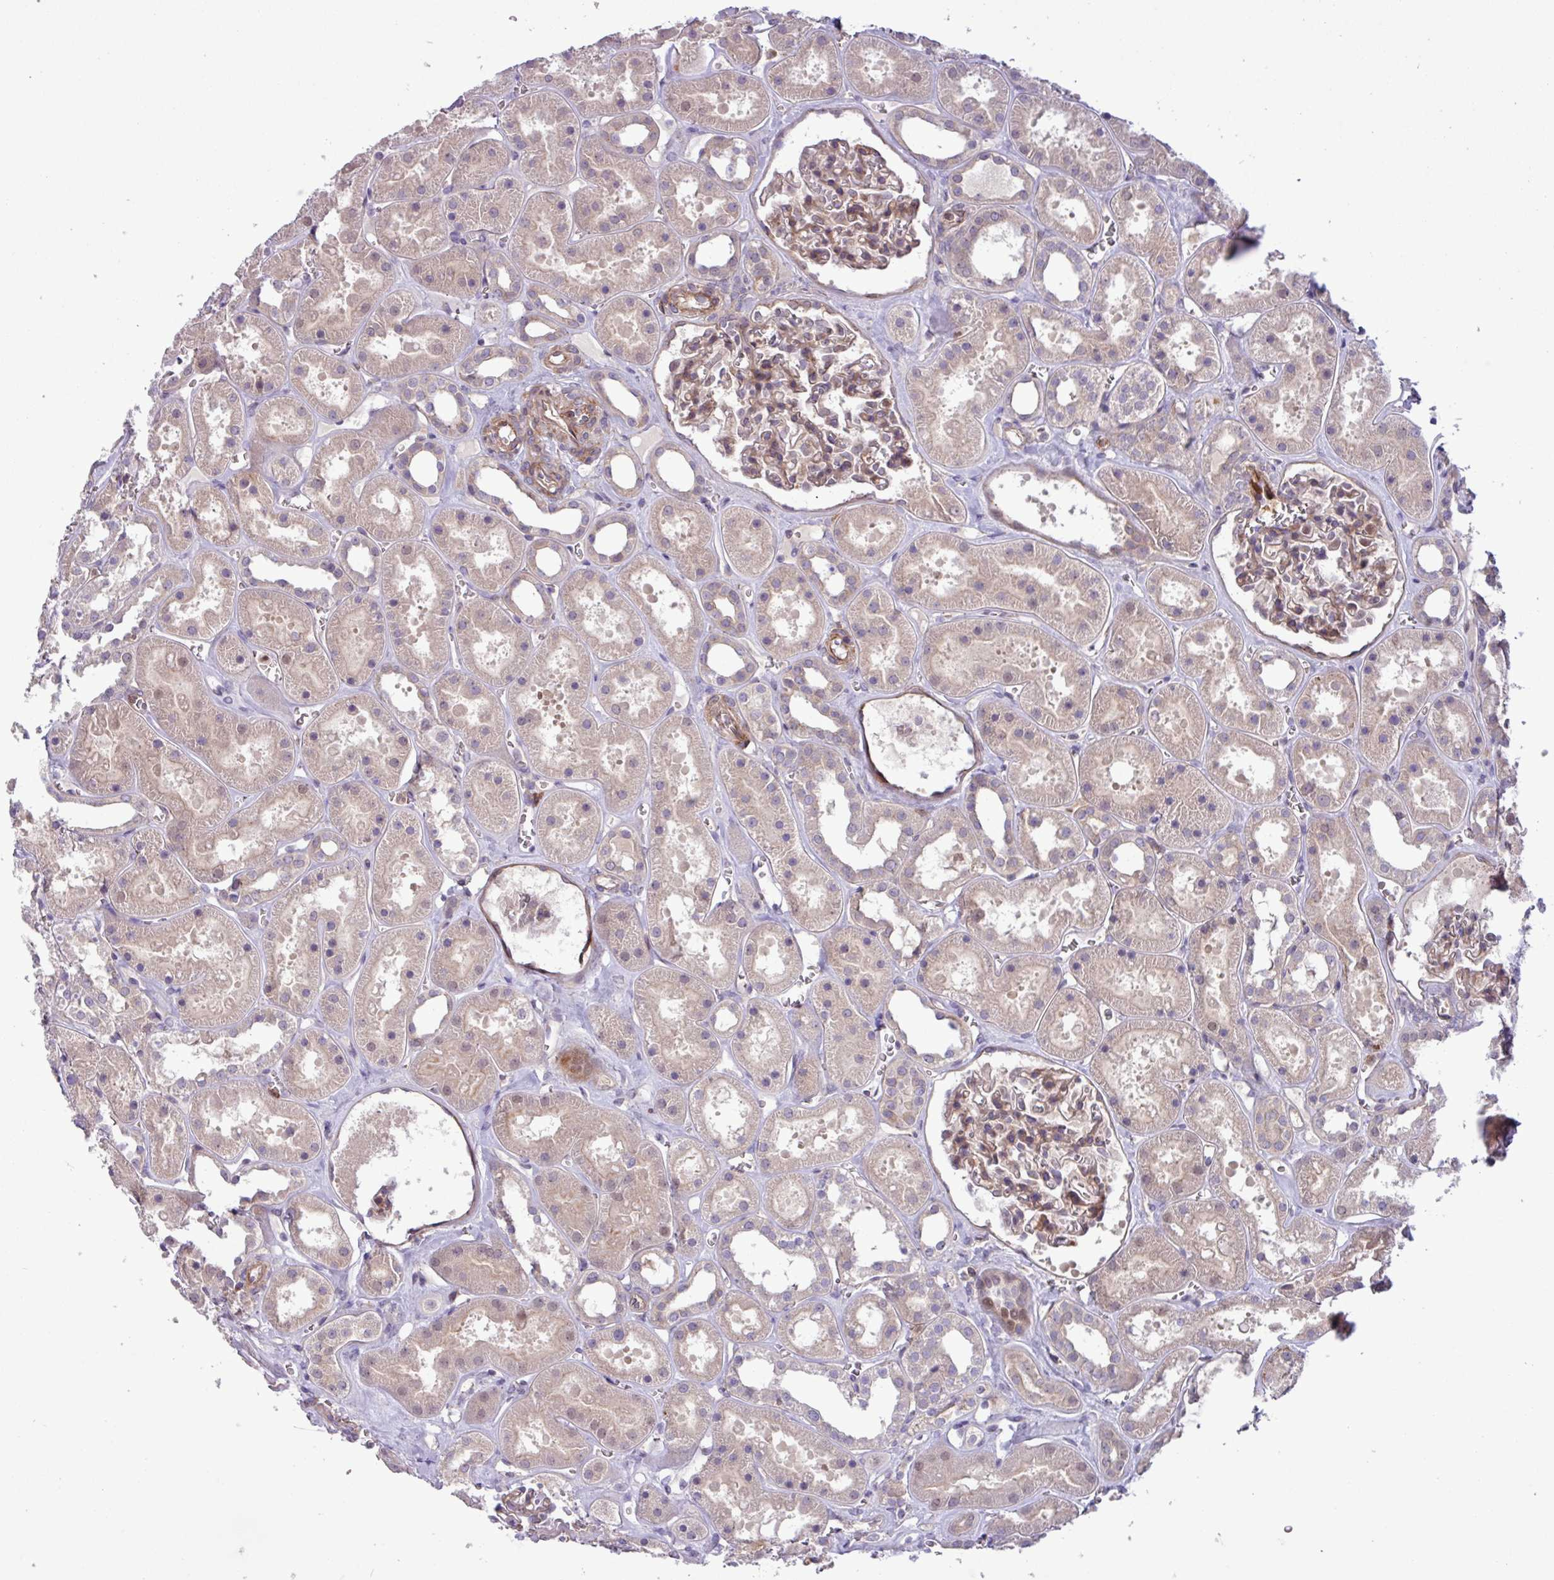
{"staining": {"intensity": "weak", "quantity": ">75%", "location": "cytoplasmic/membranous"}, "tissue": "kidney", "cell_type": "Cells in glomeruli", "image_type": "normal", "snomed": [{"axis": "morphology", "description": "Normal tissue, NOS"}, {"axis": "topography", "description": "Kidney"}], "caption": "Immunohistochemistry (IHC) photomicrograph of unremarkable kidney: kidney stained using immunohistochemistry (IHC) reveals low levels of weak protein expression localized specifically in the cytoplasmic/membranous of cells in glomeruli, appearing as a cytoplasmic/membranous brown color.", "gene": "CNTRL", "patient": {"sex": "female", "age": 41}}